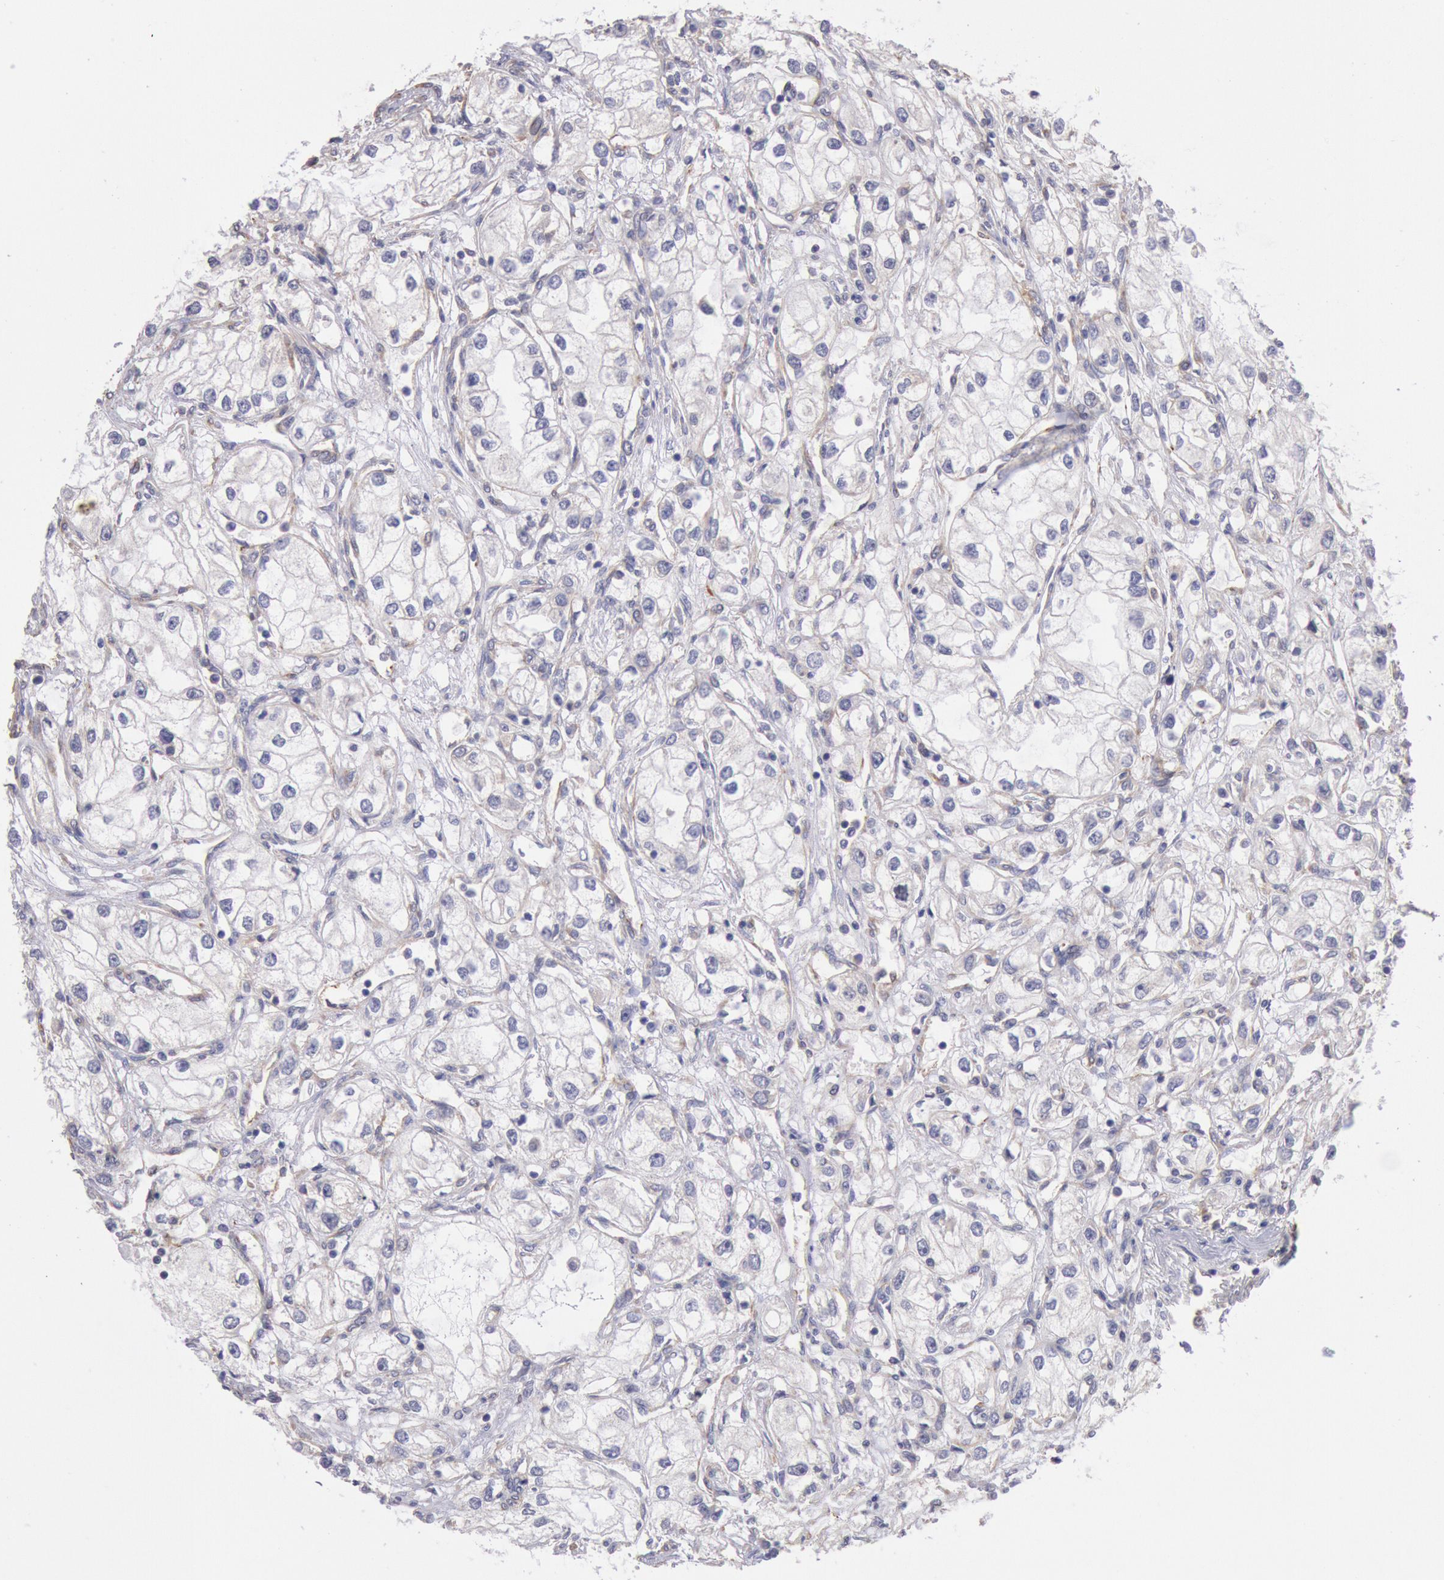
{"staining": {"intensity": "negative", "quantity": "none", "location": "none"}, "tissue": "renal cancer", "cell_type": "Tumor cells", "image_type": "cancer", "snomed": [{"axis": "morphology", "description": "Adenocarcinoma, NOS"}, {"axis": "topography", "description": "Kidney"}], "caption": "DAB immunohistochemical staining of renal cancer (adenocarcinoma) reveals no significant expression in tumor cells.", "gene": "DRG1", "patient": {"sex": "male", "age": 57}}